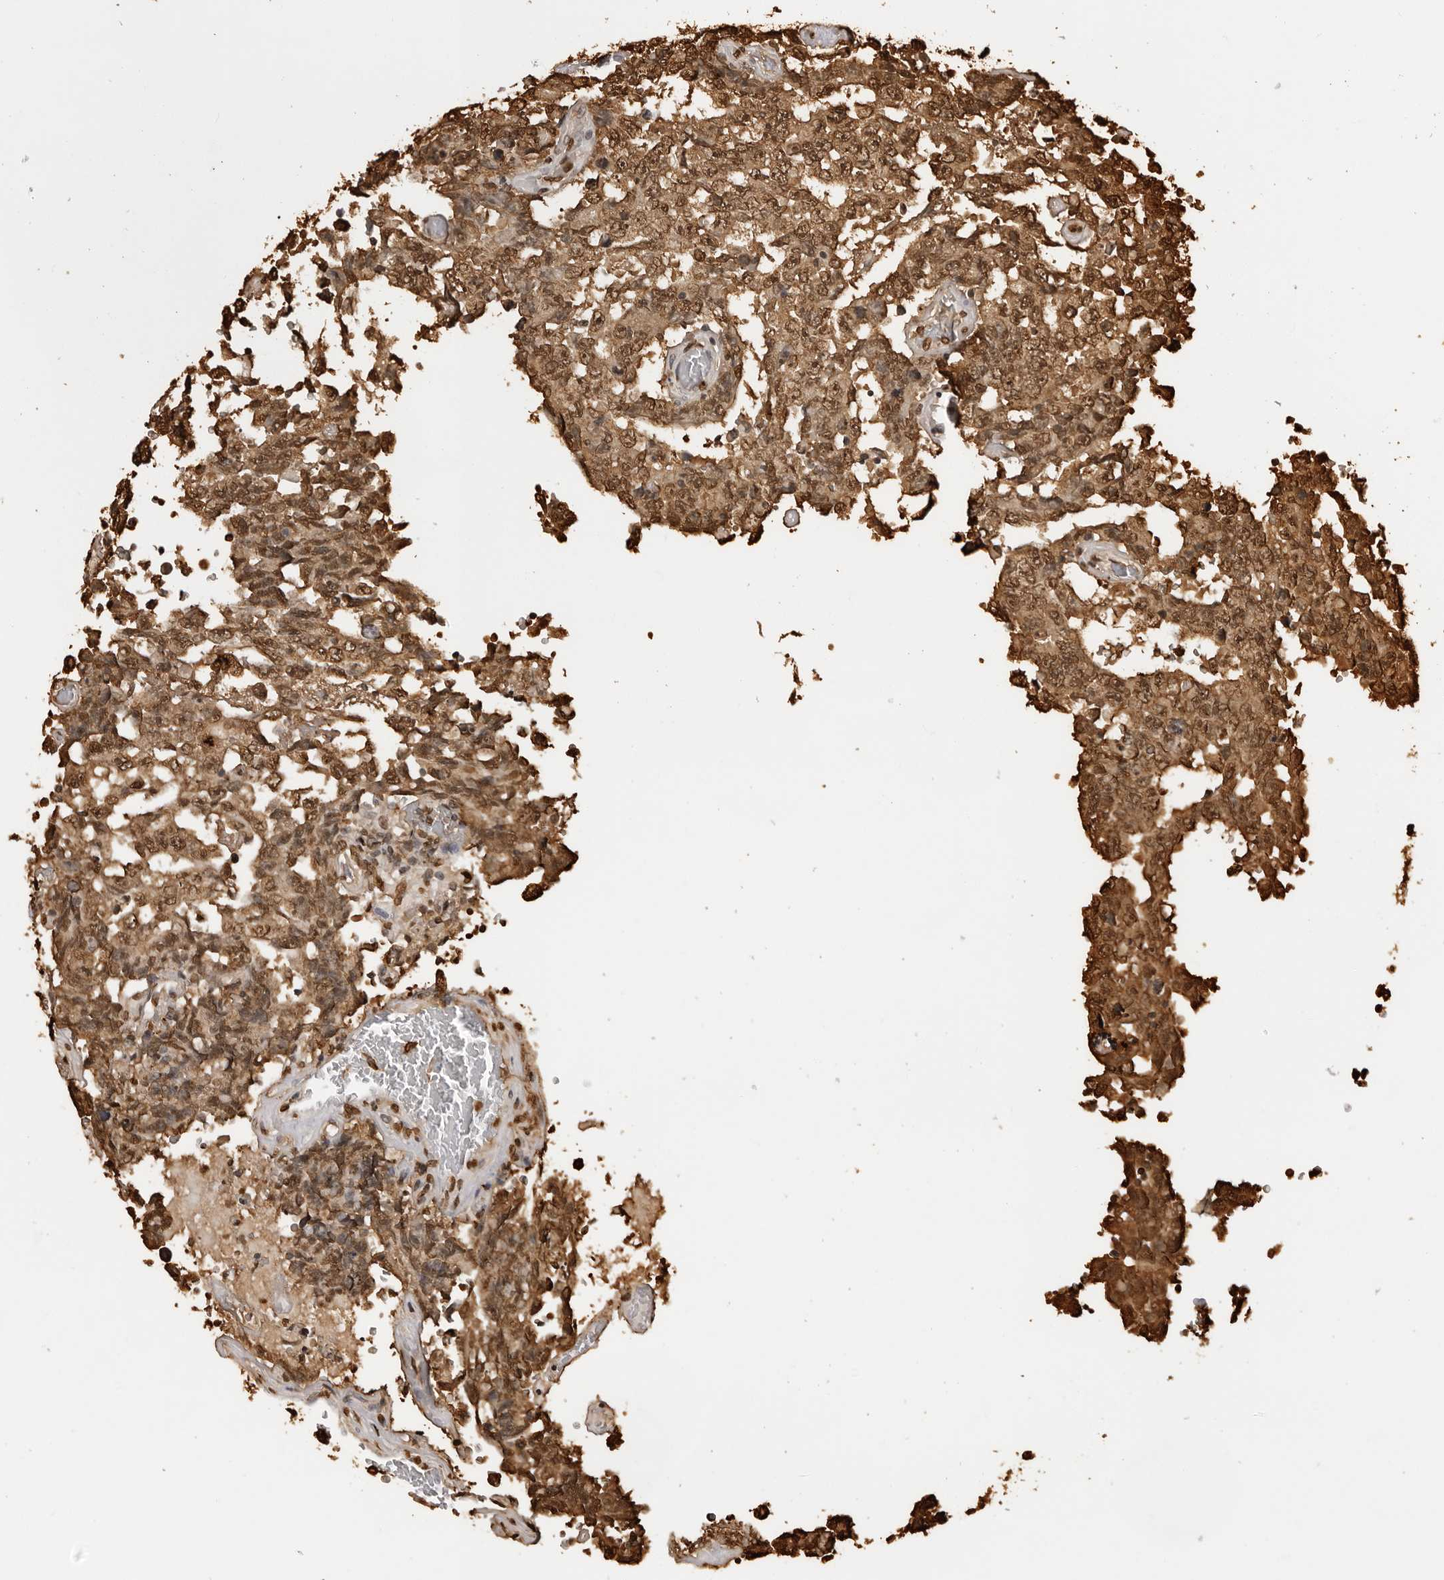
{"staining": {"intensity": "strong", "quantity": ">75%", "location": "cytoplasmic/membranous,nuclear"}, "tissue": "testis cancer", "cell_type": "Tumor cells", "image_type": "cancer", "snomed": [{"axis": "morphology", "description": "Carcinoma, Embryonal, NOS"}, {"axis": "topography", "description": "Testis"}], "caption": "Testis cancer (embryonal carcinoma) tissue demonstrates strong cytoplasmic/membranous and nuclear staining in about >75% of tumor cells (Stains: DAB in brown, nuclei in blue, Microscopy: brightfield microscopy at high magnification).", "gene": "ZFP91", "patient": {"sex": "male", "age": 26}}